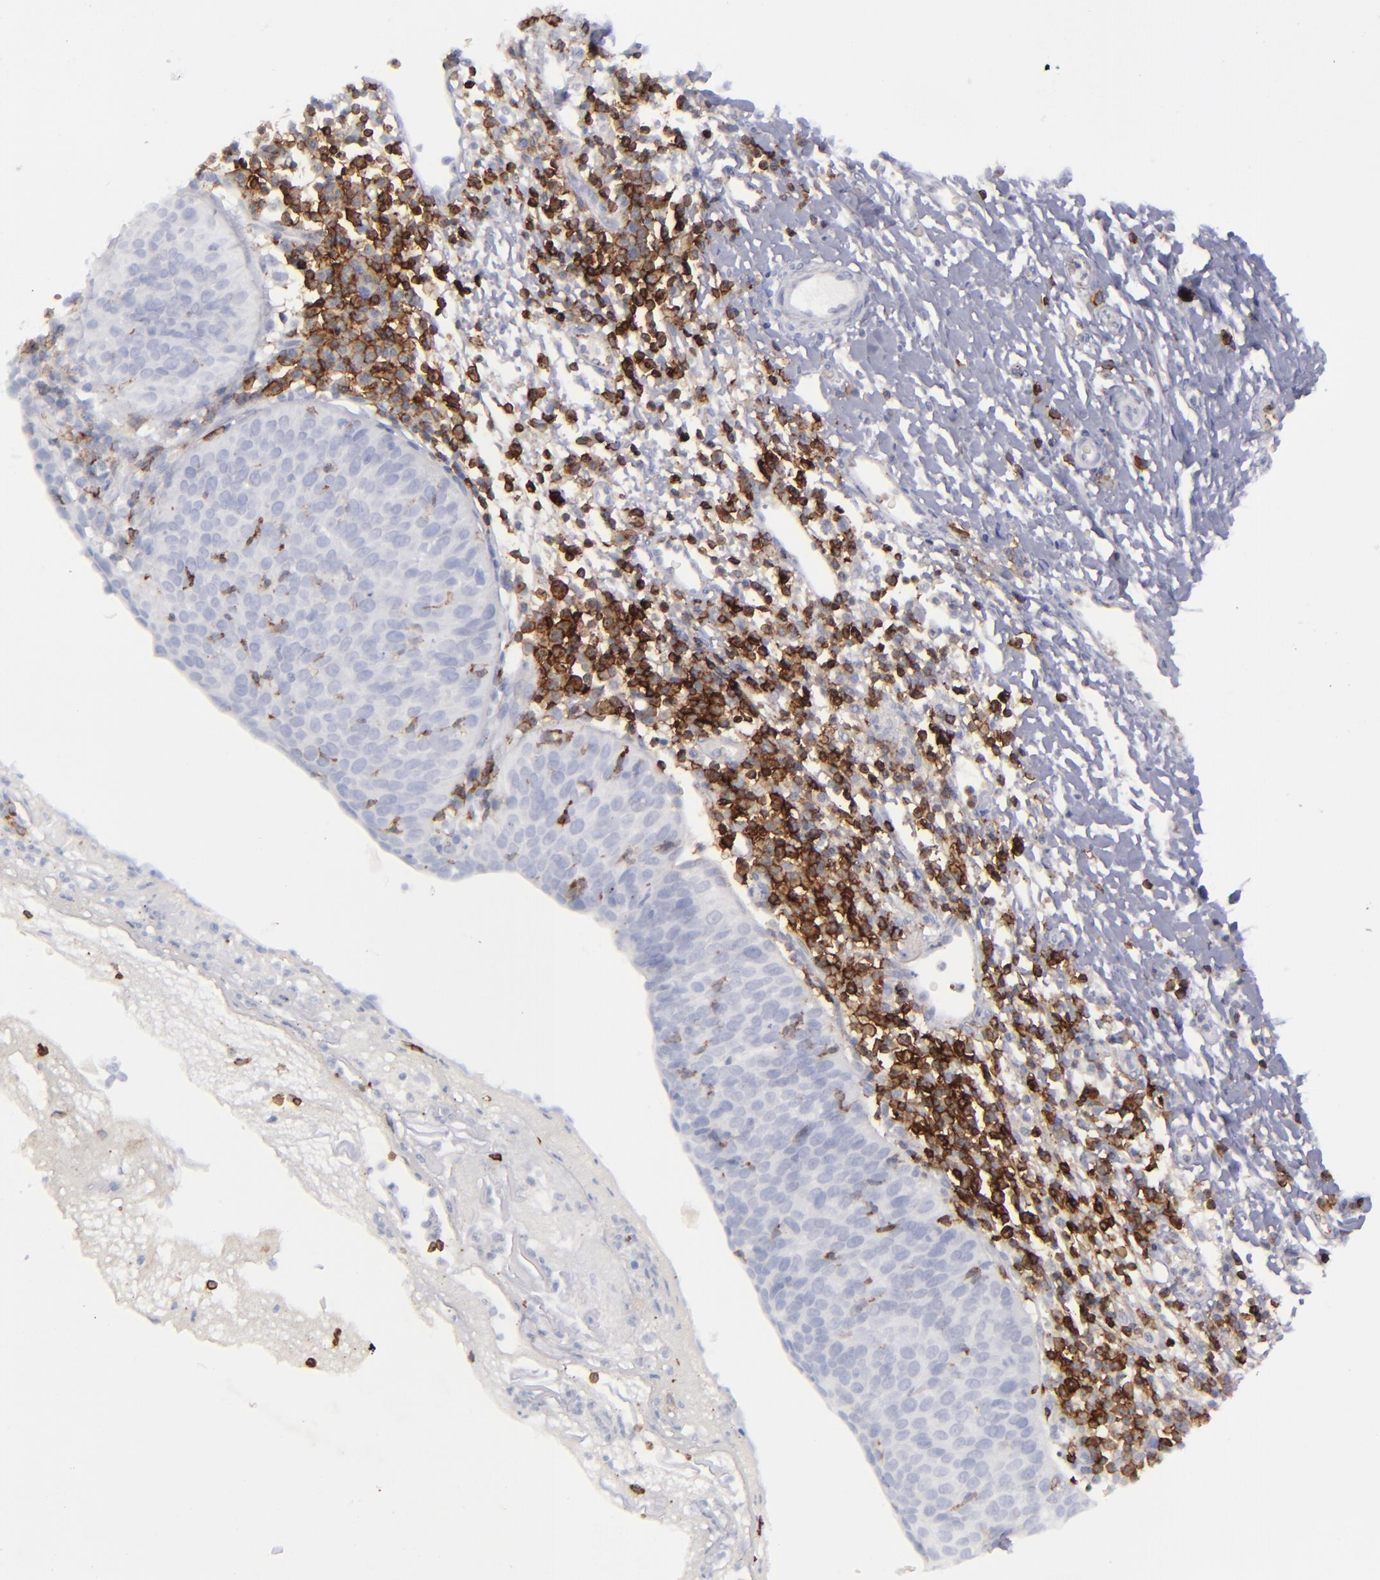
{"staining": {"intensity": "negative", "quantity": "none", "location": "none"}, "tissue": "cervical cancer", "cell_type": "Tumor cells", "image_type": "cancer", "snomed": [{"axis": "morphology", "description": "Normal tissue, NOS"}, {"axis": "morphology", "description": "Squamous cell carcinoma, NOS"}, {"axis": "topography", "description": "Cervix"}], "caption": "The photomicrograph reveals no staining of tumor cells in cervical squamous cell carcinoma.", "gene": "CD27", "patient": {"sex": "female", "age": 39}}